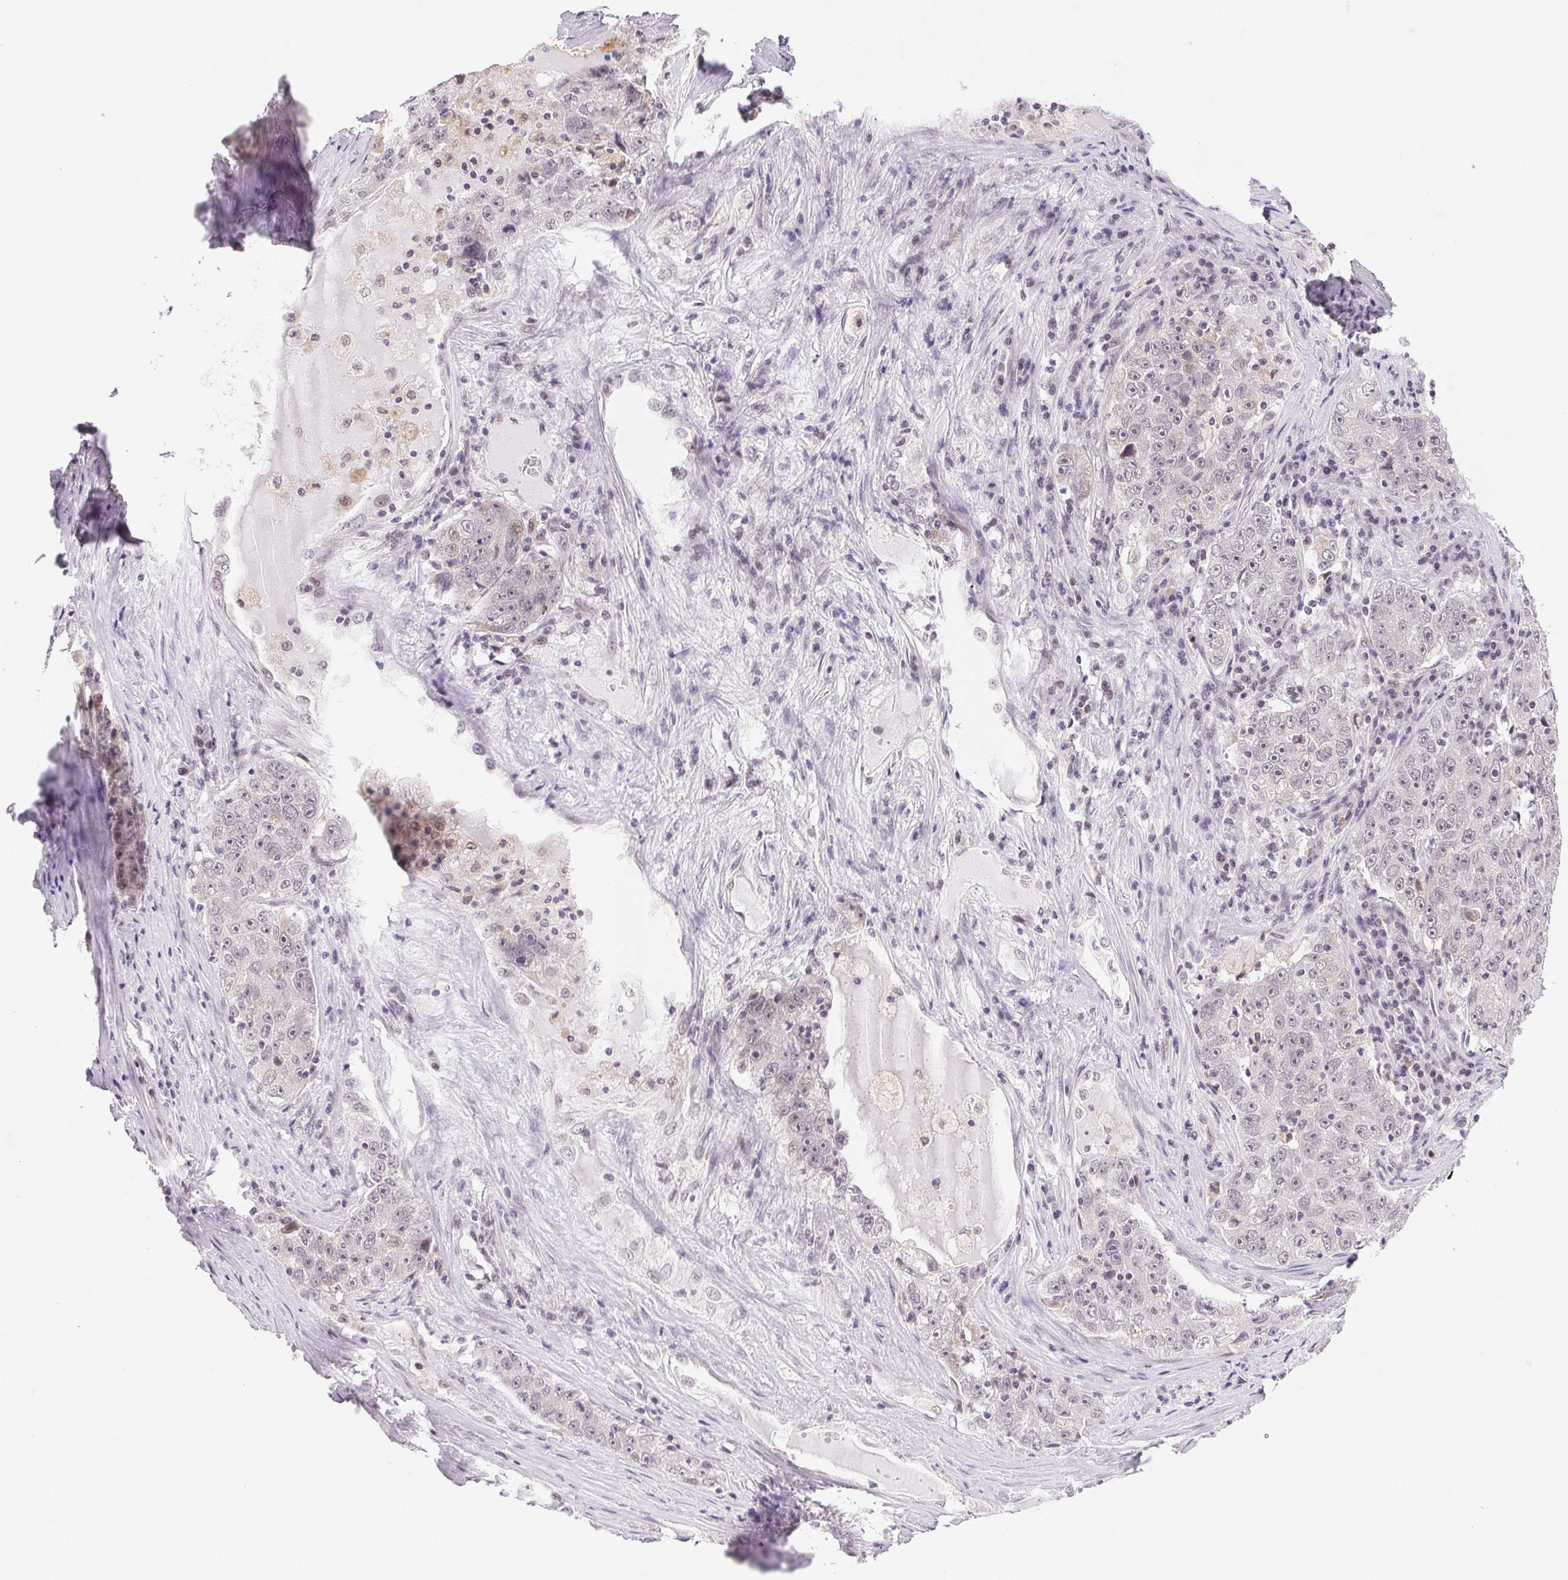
{"staining": {"intensity": "negative", "quantity": "none", "location": "none"}, "tissue": "lung cancer", "cell_type": "Tumor cells", "image_type": "cancer", "snomed": [{"axis": "morphology", "description": "Normal morphology"}, {"axis": "morphology", "description": "Adenocarcinoma, NOS"}, {"axis": "topography", "description": "Lymph node"}, {"axis": "topography", "description": "Lung"}], "caption": "An immunohistochemistry photomicrograph of adenocarcinoma (lung) is shown. There is no staining in tumor cells of adenocarcinoma (lung).", "gene": "GRHL3", "patient": {"sex": "female", "age": 57}}